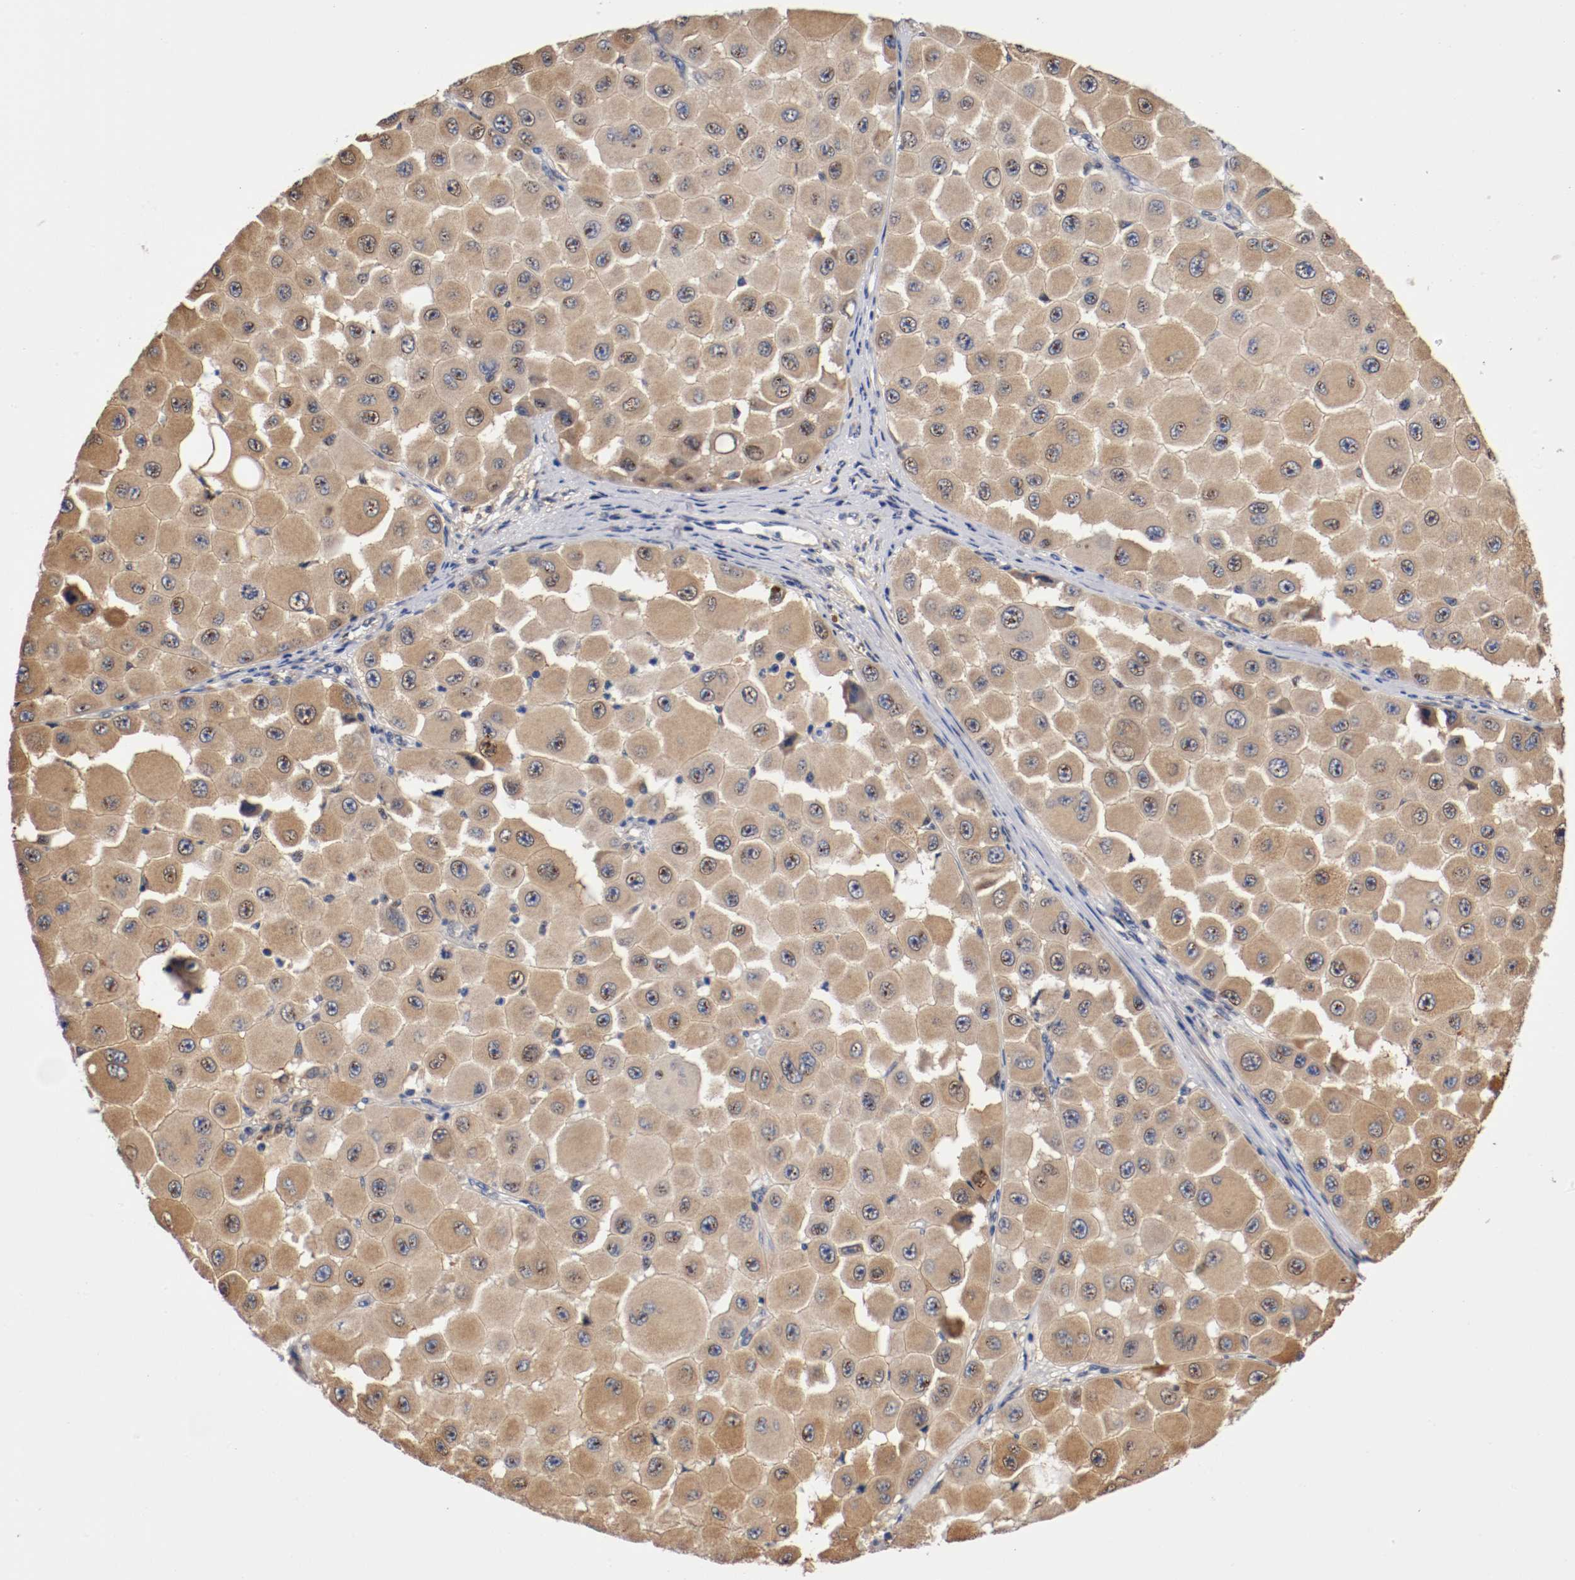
{"staining": {"intensity": "moderate", "quantity": ">75%", "location": "cytoplasmic/membranous"}, "tissue": "melanoma", "cell_type": "Tumor cells", "image_type": "cancer", "snomed": [{"axis": "morphology", "description": "Malignant melanoma, NOS"}, {"axis": "topography", "description": "Skin"}], "caption": "A medium amount of moderate cytoplasmic/membranous staining is identified in about >75% of tumor cells in melanoma tissue. (Stains: DAB (3,3'-diaminobenzidine) in brown, nuclei in blue, Microscopy: brightfield microscopy at high magnification).", "gene": "TNFSF13", "patient": {"sex": "female", "age": 81}}